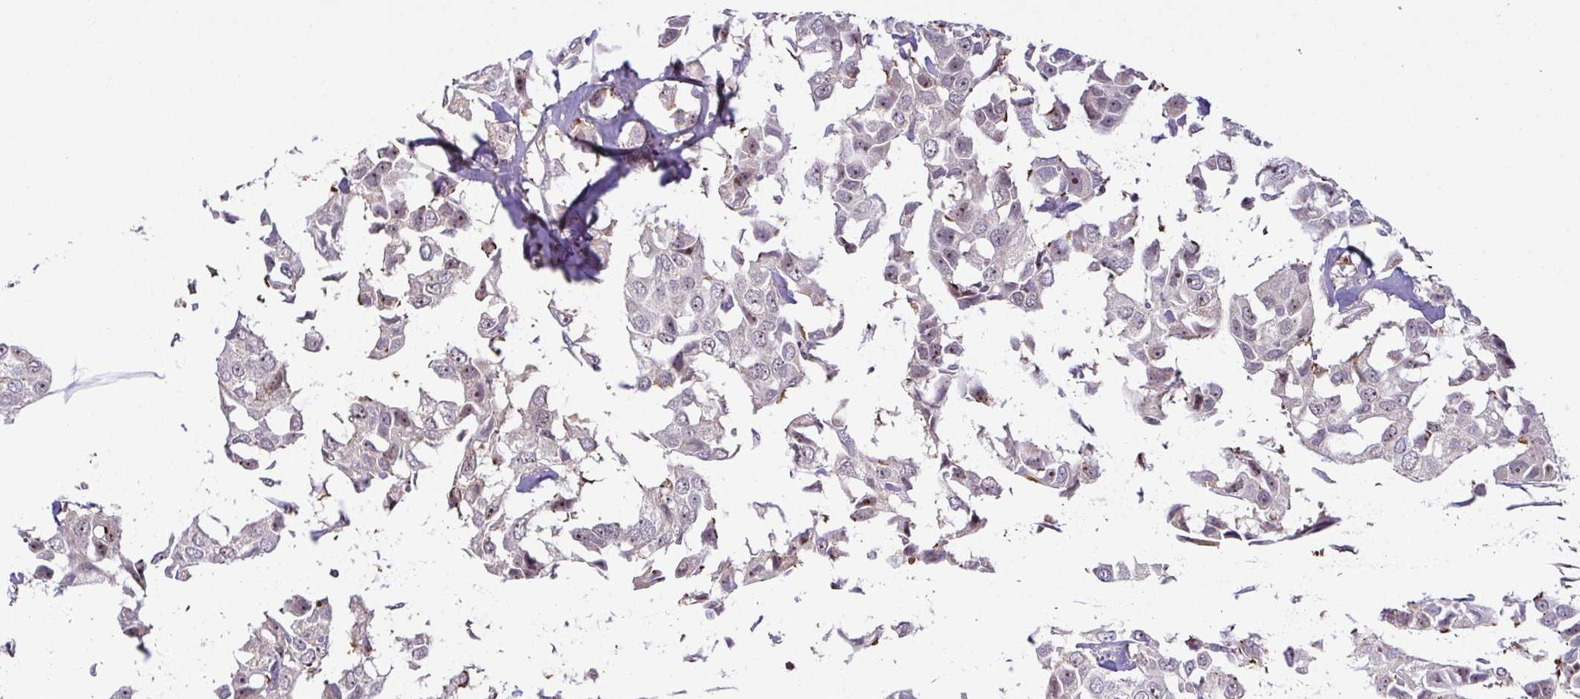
{"staining": {"intensity": "weak", "quantity": "<25%", "location": "nuclear"}, "tissue": "breast cancer", "cell_type": "Tumor cells", "image_type": "cancer", "snomed": [{"axis": "morphology", "description": "Duct carcinoma"}, {"axis": "topography", "description": "Breast"}], "caption": "Immunohistochemistry photomicrograph of neoplastic tissue: human breast cancer (infiltrating ductal carcinoma) stained with DAB (3,3'-diaminobenzidine) exhibits no significant protein staining in tumor cells.", "gene": "RSL24D1", "patient": {"sex": "female", "age": 80}}